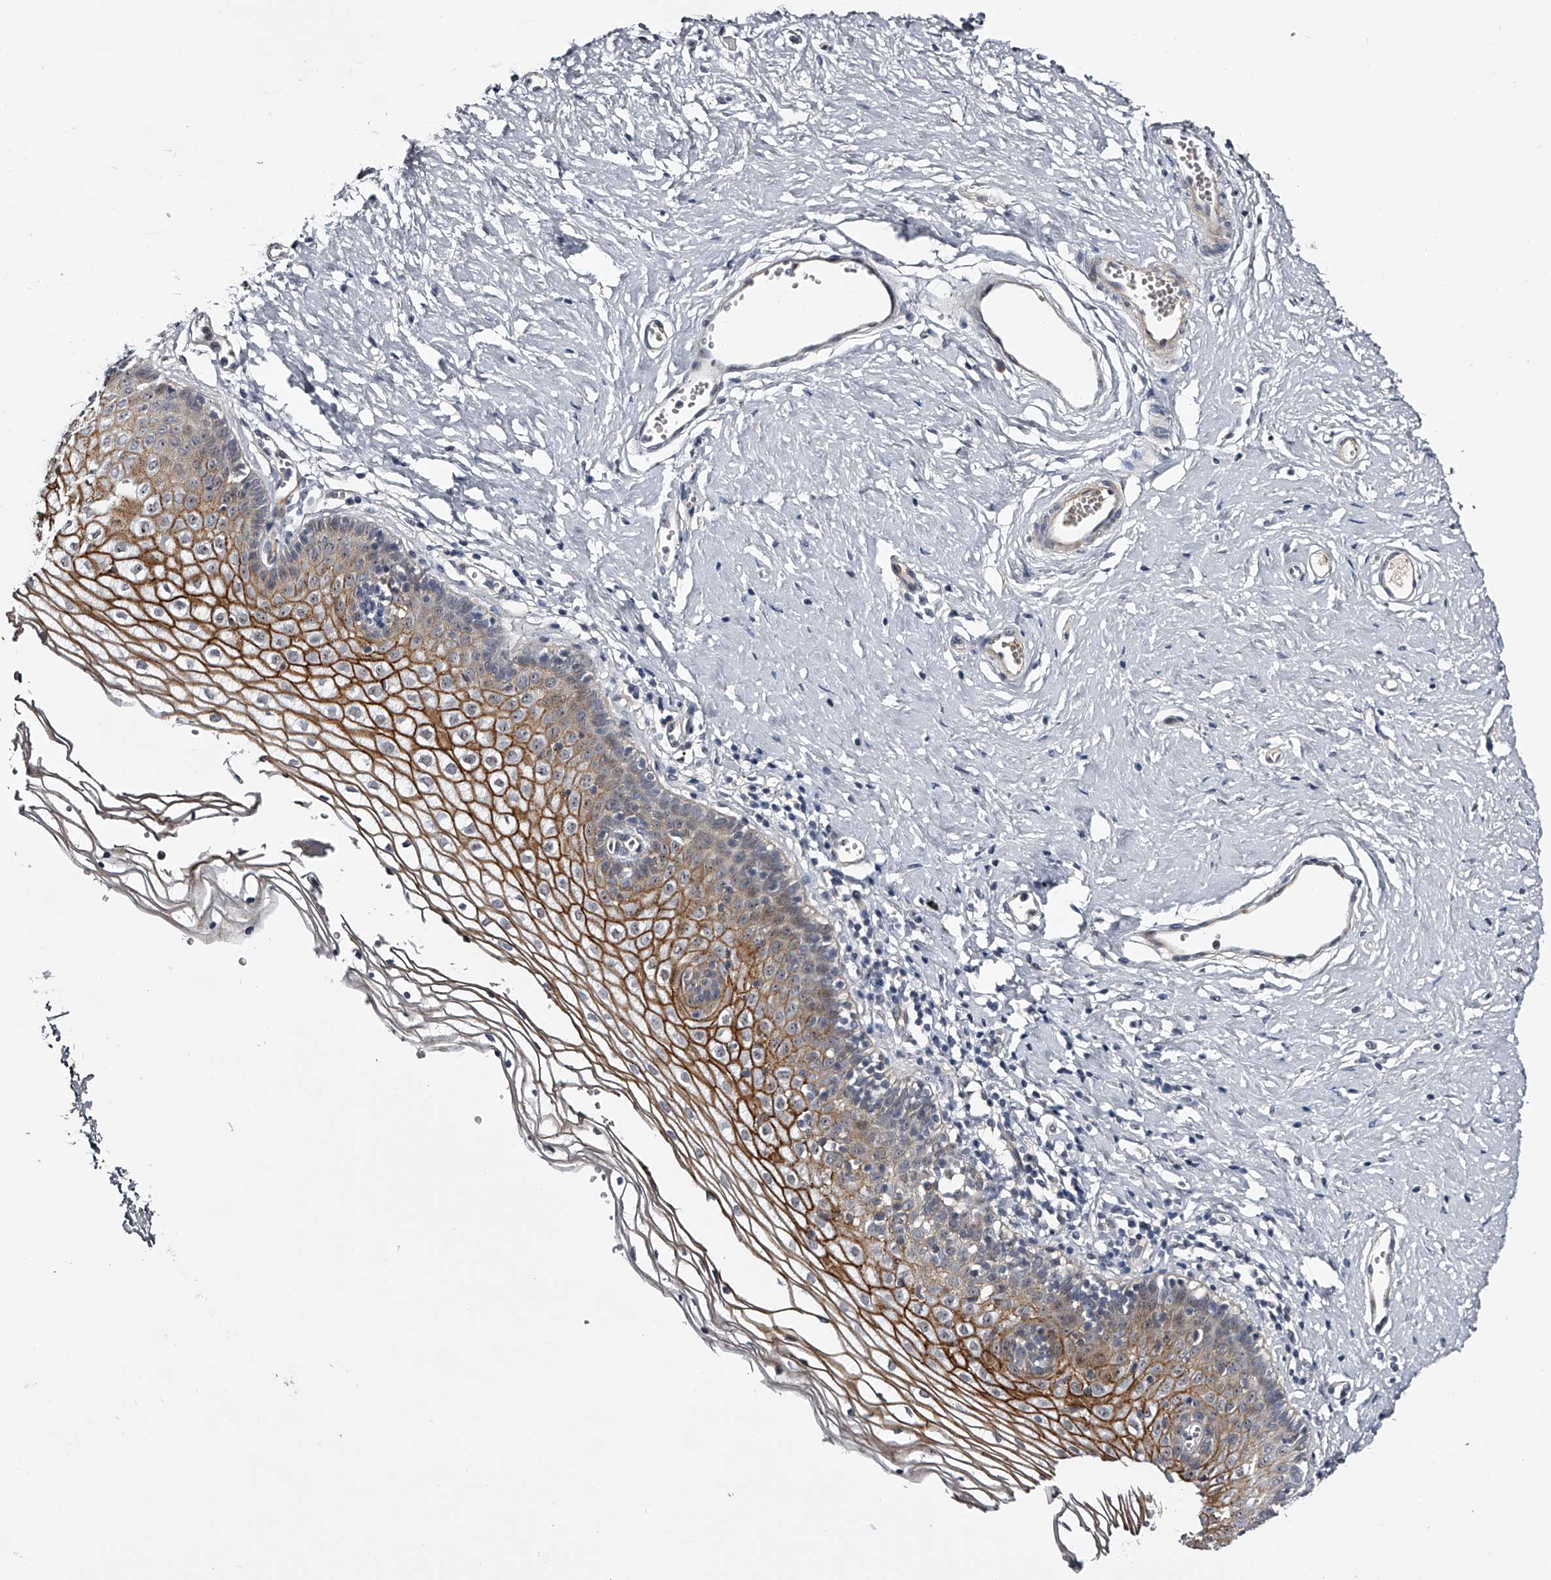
{"staining": {"intensity": "moderate", "quantity": "25%-75%", "location": "cytoplasmic/membranous,nuclear"}, "tissue": "vagina", "cell_type": "Squamous epithelial cells", "image_type": "normal", "snomed": [{"axis": "morphology", "description": "Normal tissue, NOS"}, {"axis": "topography", "description": "Vagina"}], "caption": "The immunohistochemical stain labels moderate cytoplasmic/membranous,nuclear positivity in squamous epithelial cells of unremarkable vagina. Using DAB (3,3'-diaminobenzidine) (brown) and hematoxylin (blue) stains, captured at high magnification using brightfield microscopy.", "gene": "MDN1", "patient": {"sex": "female", "age": 32}}